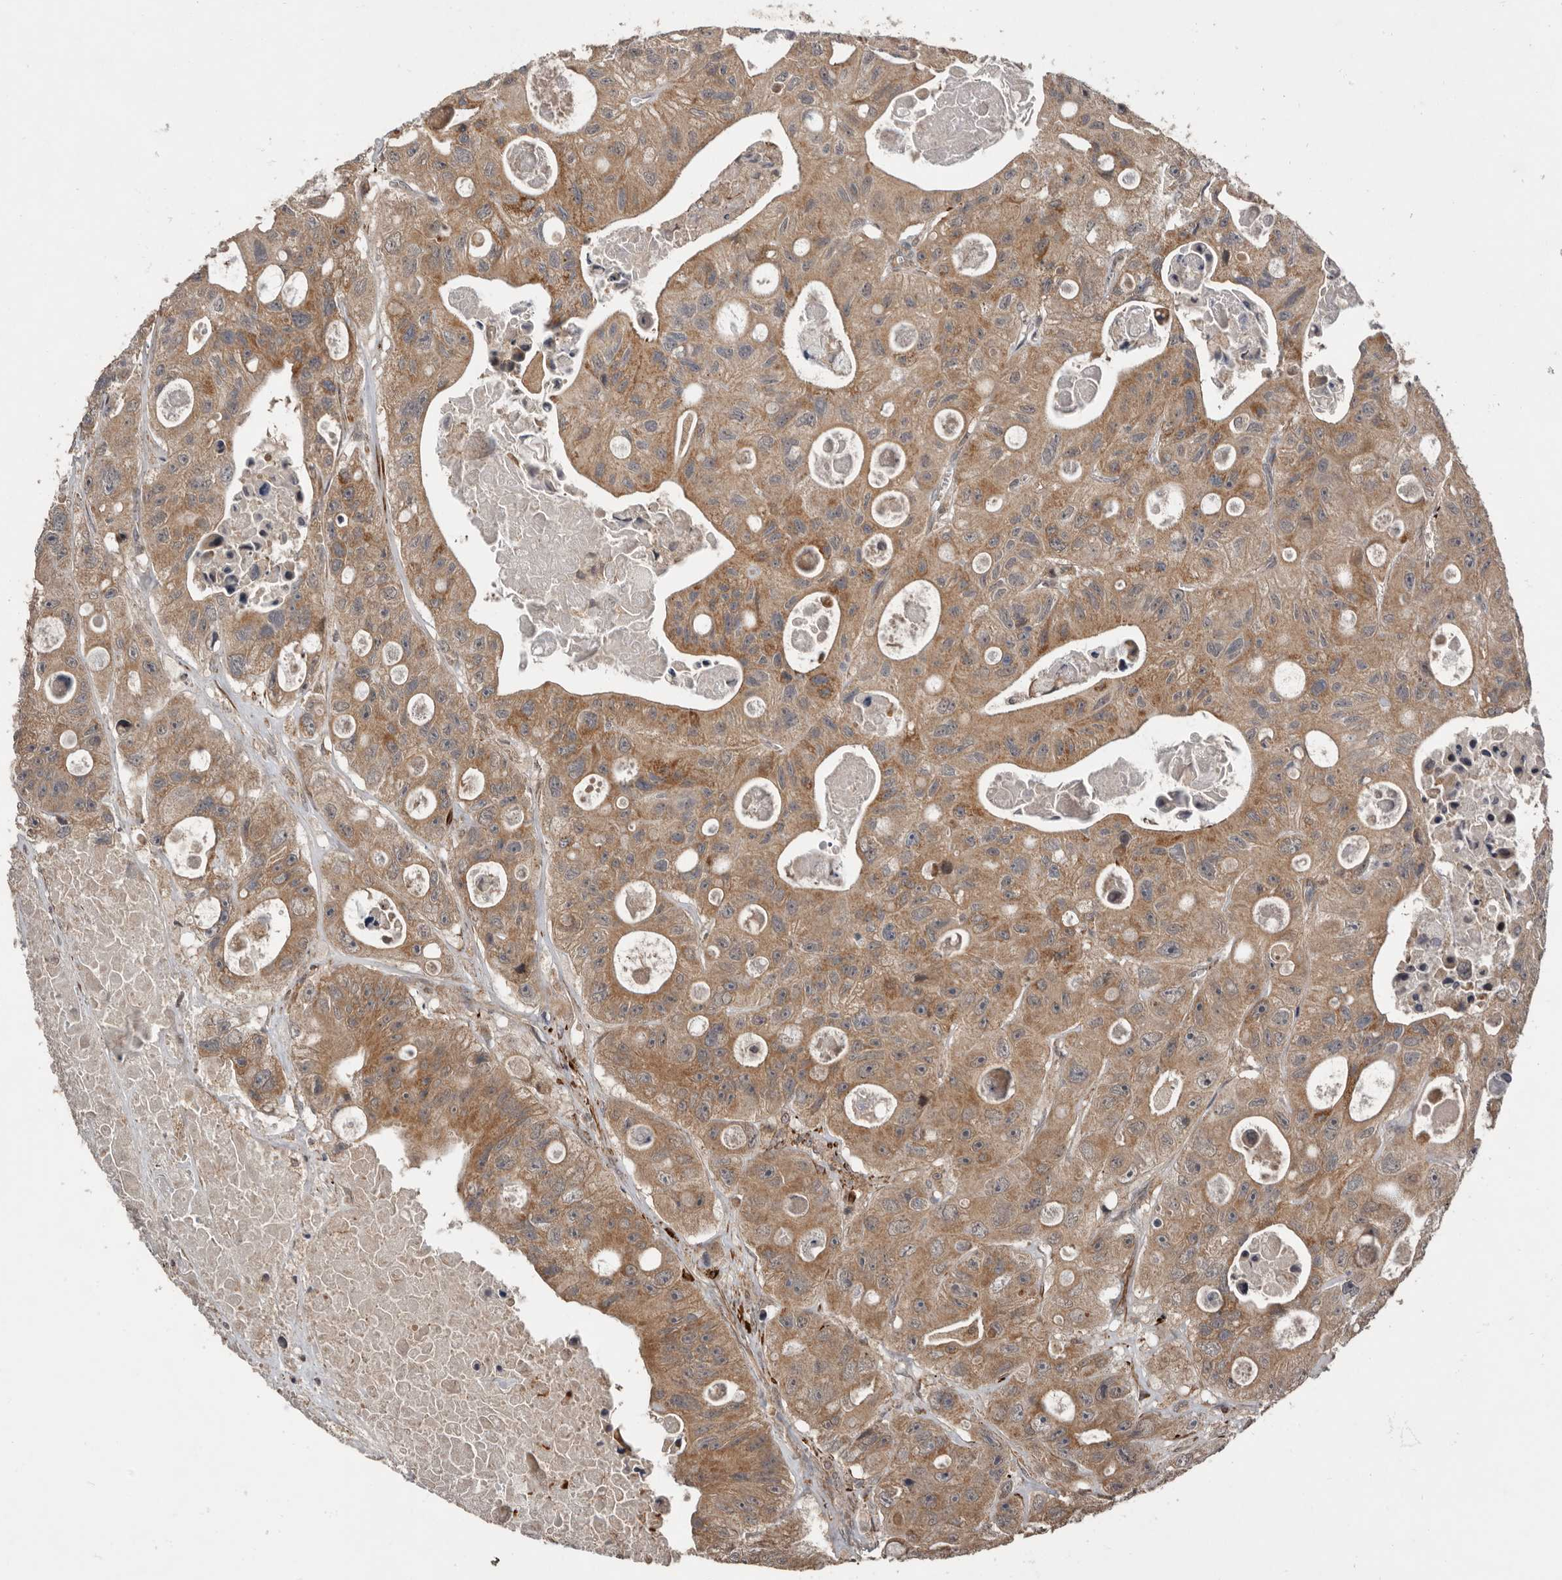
{"staining": {"intensity": "moderate", "quantity": ">75%", "location": "cytoplasmic/membranous"}, "tissue": "colorectal cancer", "cell_type": "Tumor cells", "image_type": "cancer", "snomed": [{"axis": "morphology", "description": "Adenocarcinoma, NOS"}, {"axis": "topography", "description": "Colon"}], "caption": "Human colorectal cancer (adenocarcinoma) stained with a brown dye exhibits moderate cytoplasmic/membranous positive staining in about >75% of tumor cells.", "gene": "FGFR4", "patient": {"sex": "female", "age": 46}}